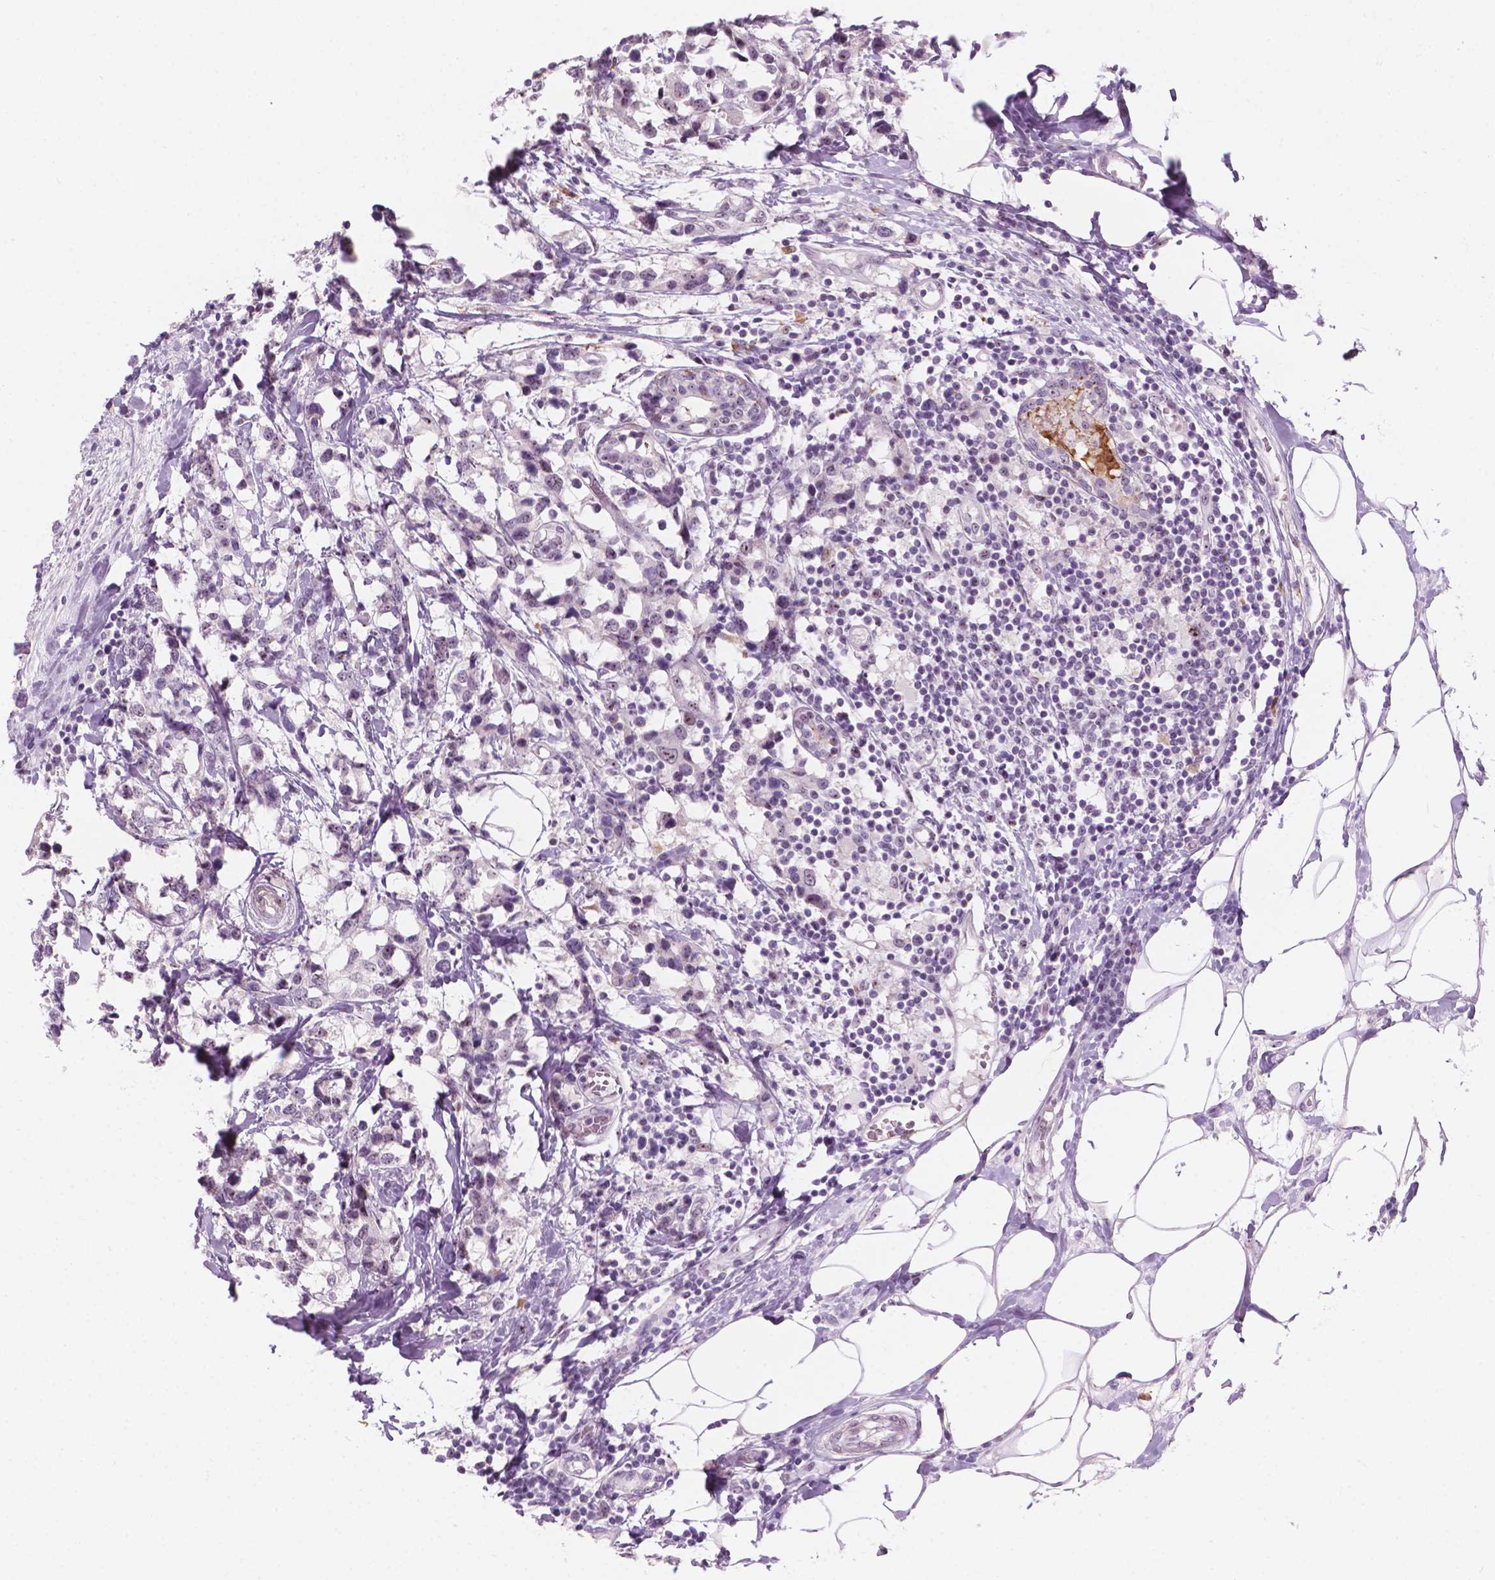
{"staining": {"intensity": "negative", "quantity": "none", "location": "none"}, "tissue": "breast cancer", "cell_type": "Tumor cells", "image_type": "cancer", "snomed": [{"axis": "morphology", "description": "Lobular carcinoma"}, {"axis": "topography", "description": "Breast"}], "caption": "Tumor cells show no significant expression in breast lobular carcinoma.", "gene": "ZNF853", "patient": {"sex": "female", "age": 59}}